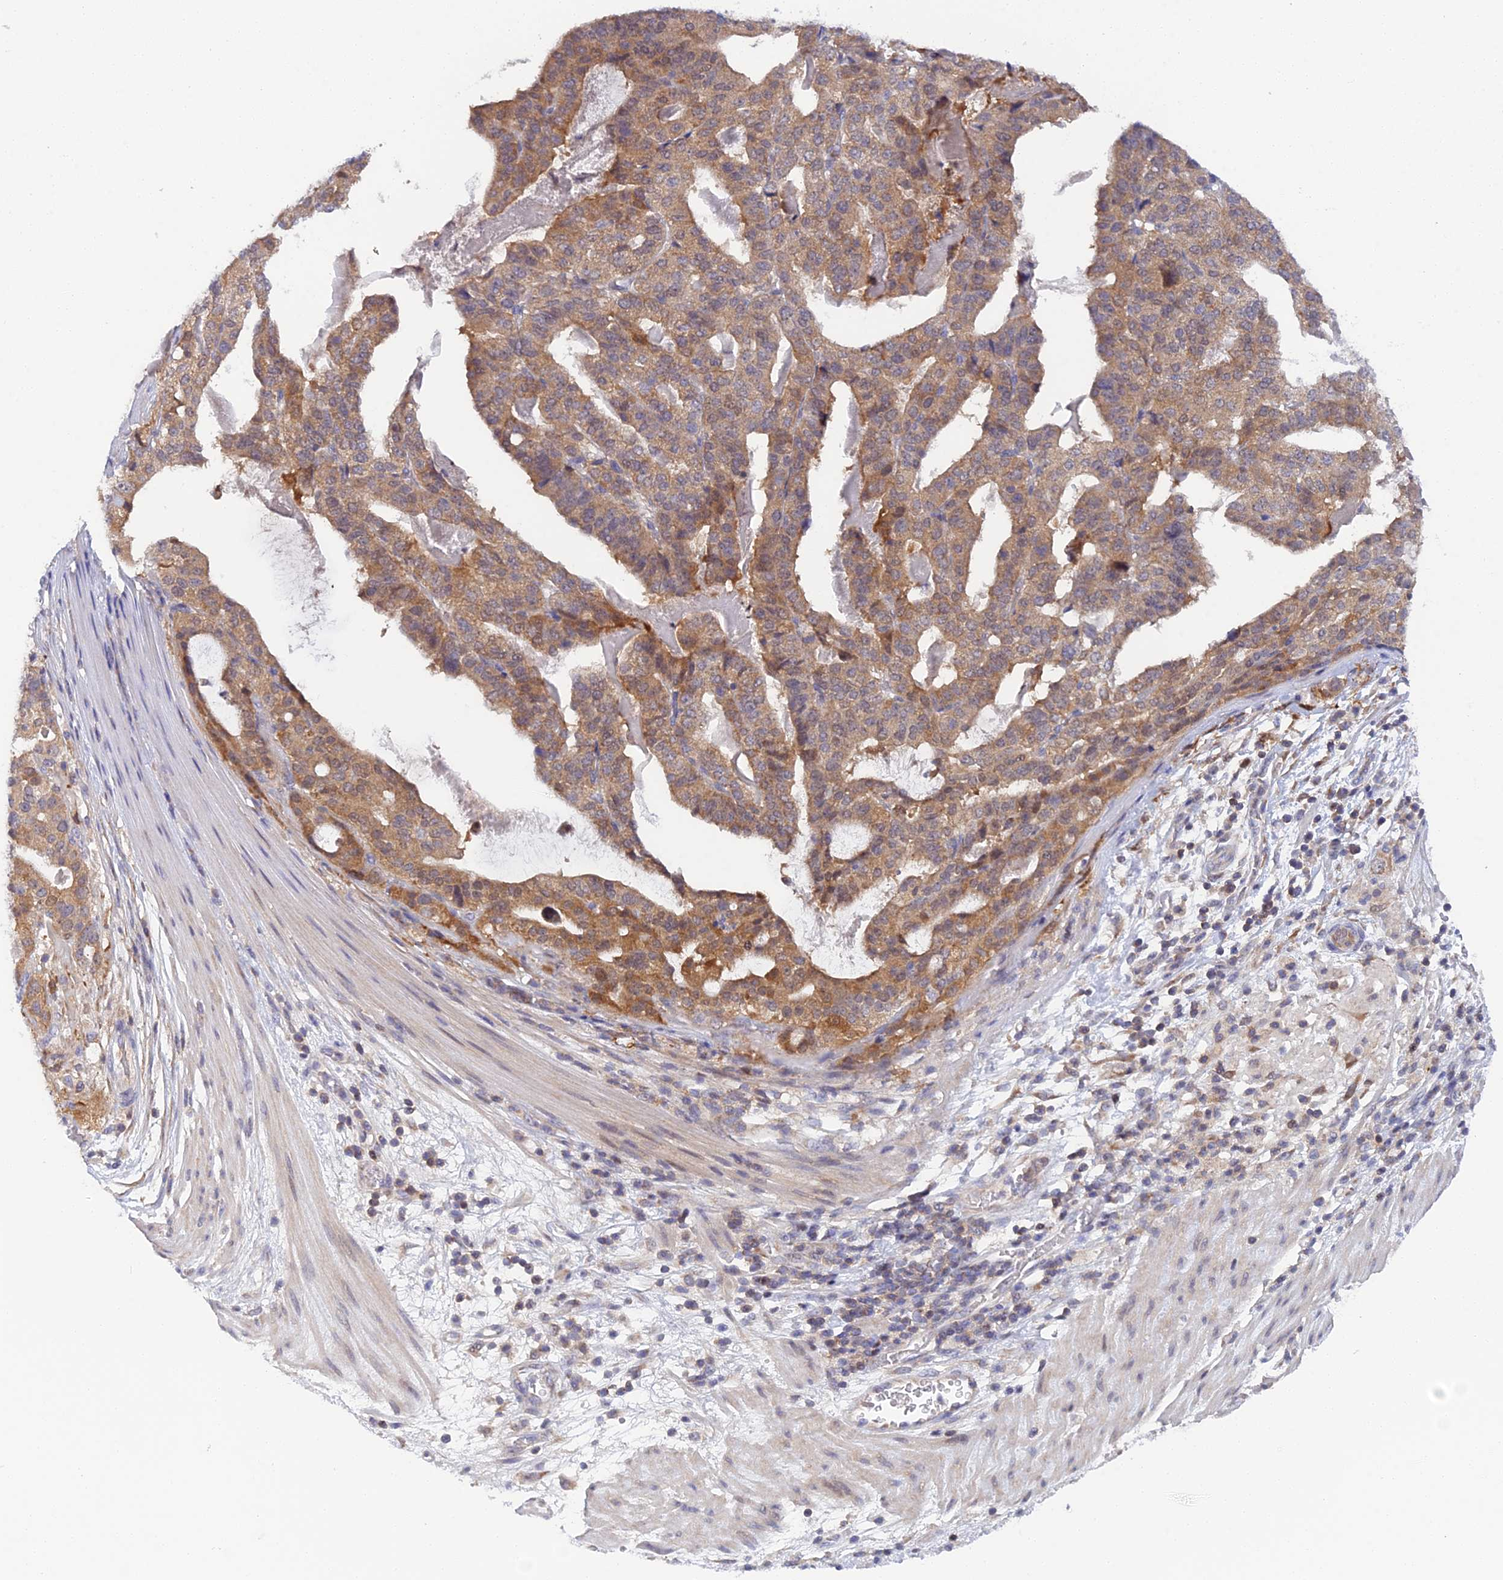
{"staining": {"intensity": "moderate", "quantity": ">75%", "location": "cytoplasmic/membranous"}, "tissue": "stomach cancer", "cell_type": "Tumor cells", "image_type": "cancer", "snomed": [{"axis": "morphology", "description": "Adenocarcinoma, NOS"}, {"axis": "topography", "description": "Stomach"}], "caption": "The immunohistochemical stain shows moderate cytoplasmic/membranous positivity in tumor cells of stomach adenocarcinoma tissue.", "gene": "ELOA2", "patient": {"sex": "male", "age": 48}}